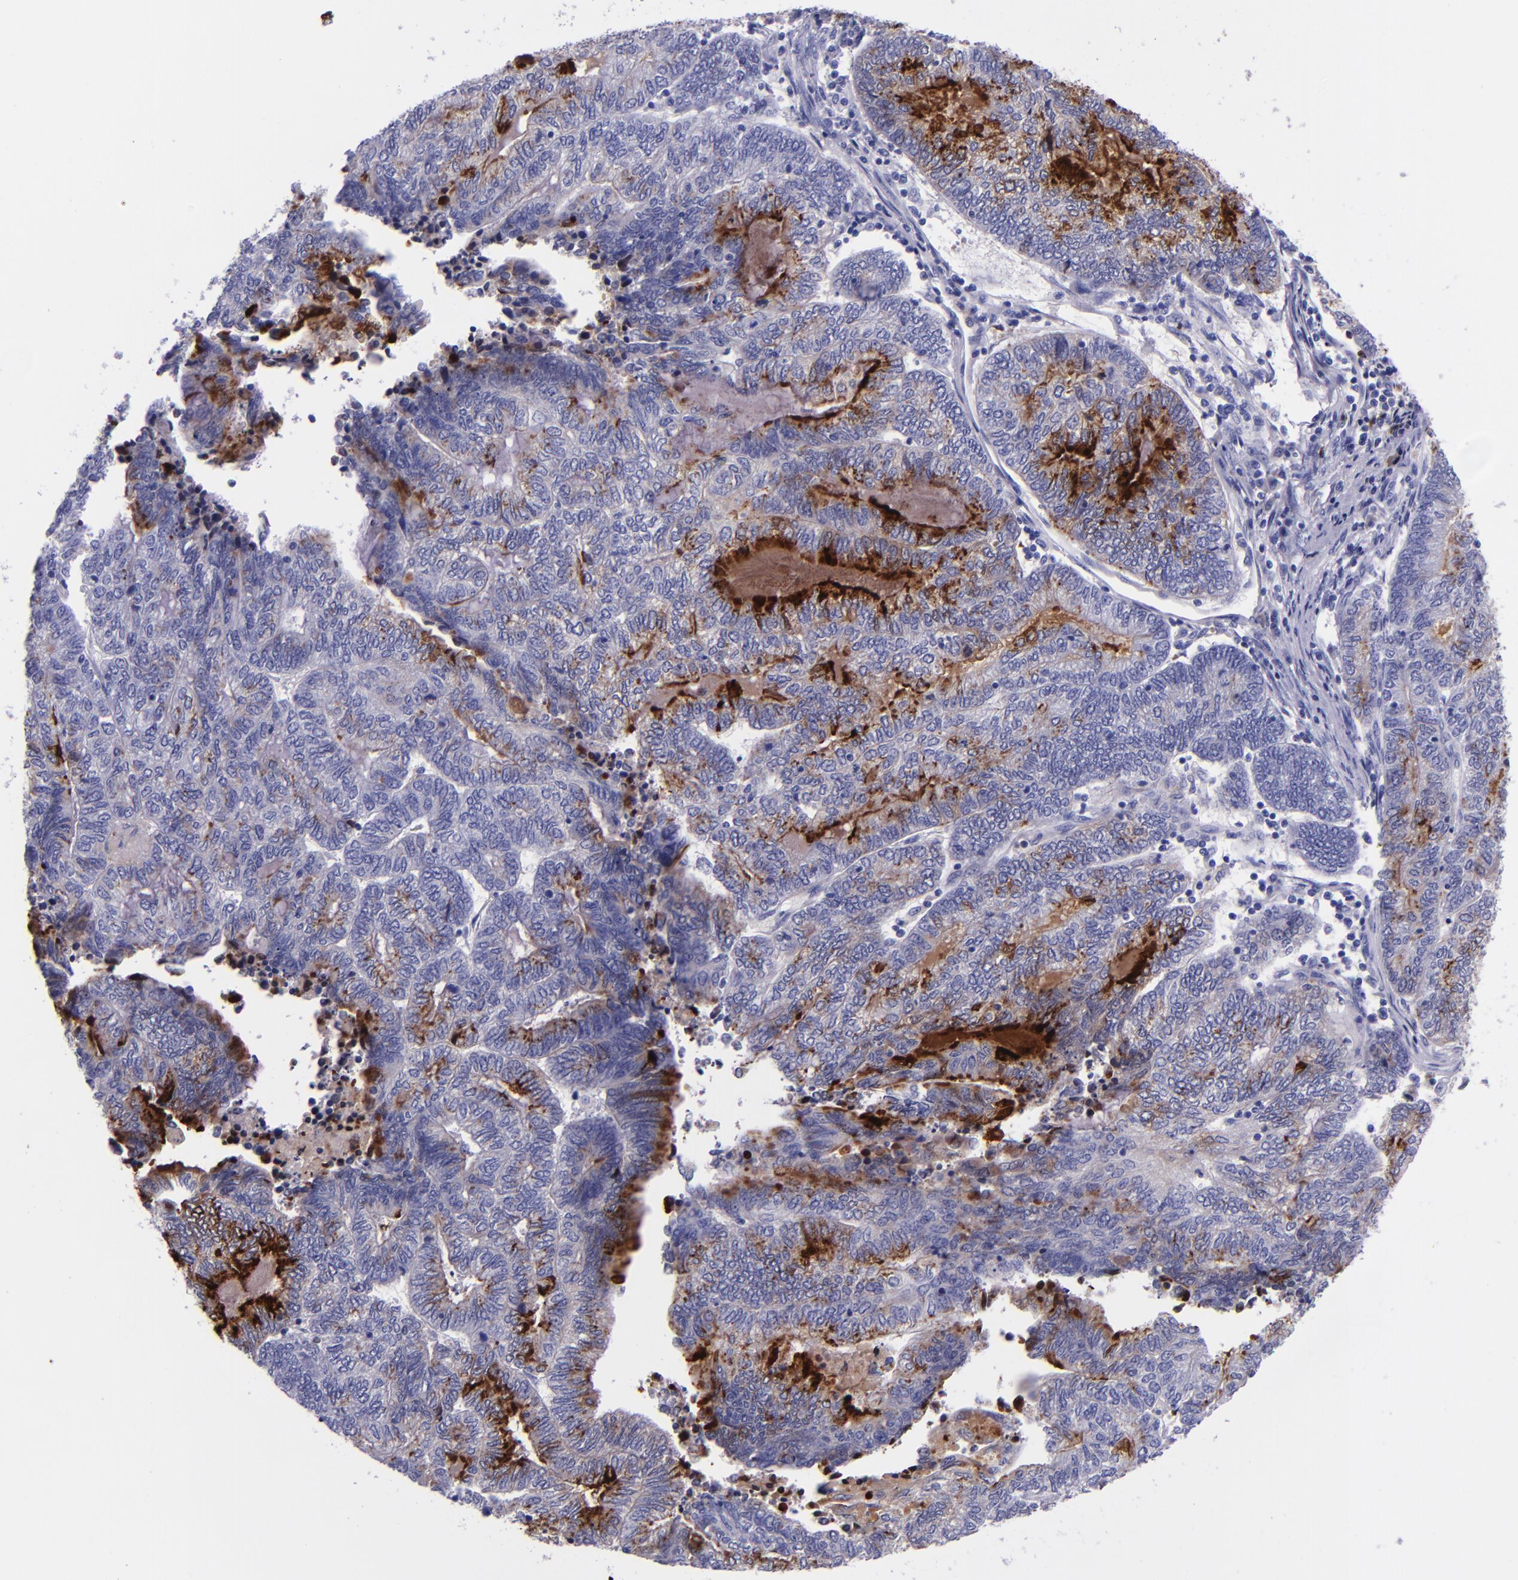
{"staining": {"intensity": "moderate", "quantity": "<25%", "location": "cytoplasmic/membranous"}, "tissue": "endometrial cancer", "cell_type": "Tumor cells", "image_type": "cancer", "snomed": [{"axis": "morphology", "description": "Adenocarcinoma, NOS"}, {"axis": "topography", "description": "Uterus"}, {"axis": "topography", "description": "Endometrium"}], "caption": "Human endometrial cancer stained with a protein marker exhibits moderate staining in tumor cells.", "gene": "SLPI", "patient": {"sex": "female", "age": 70}}